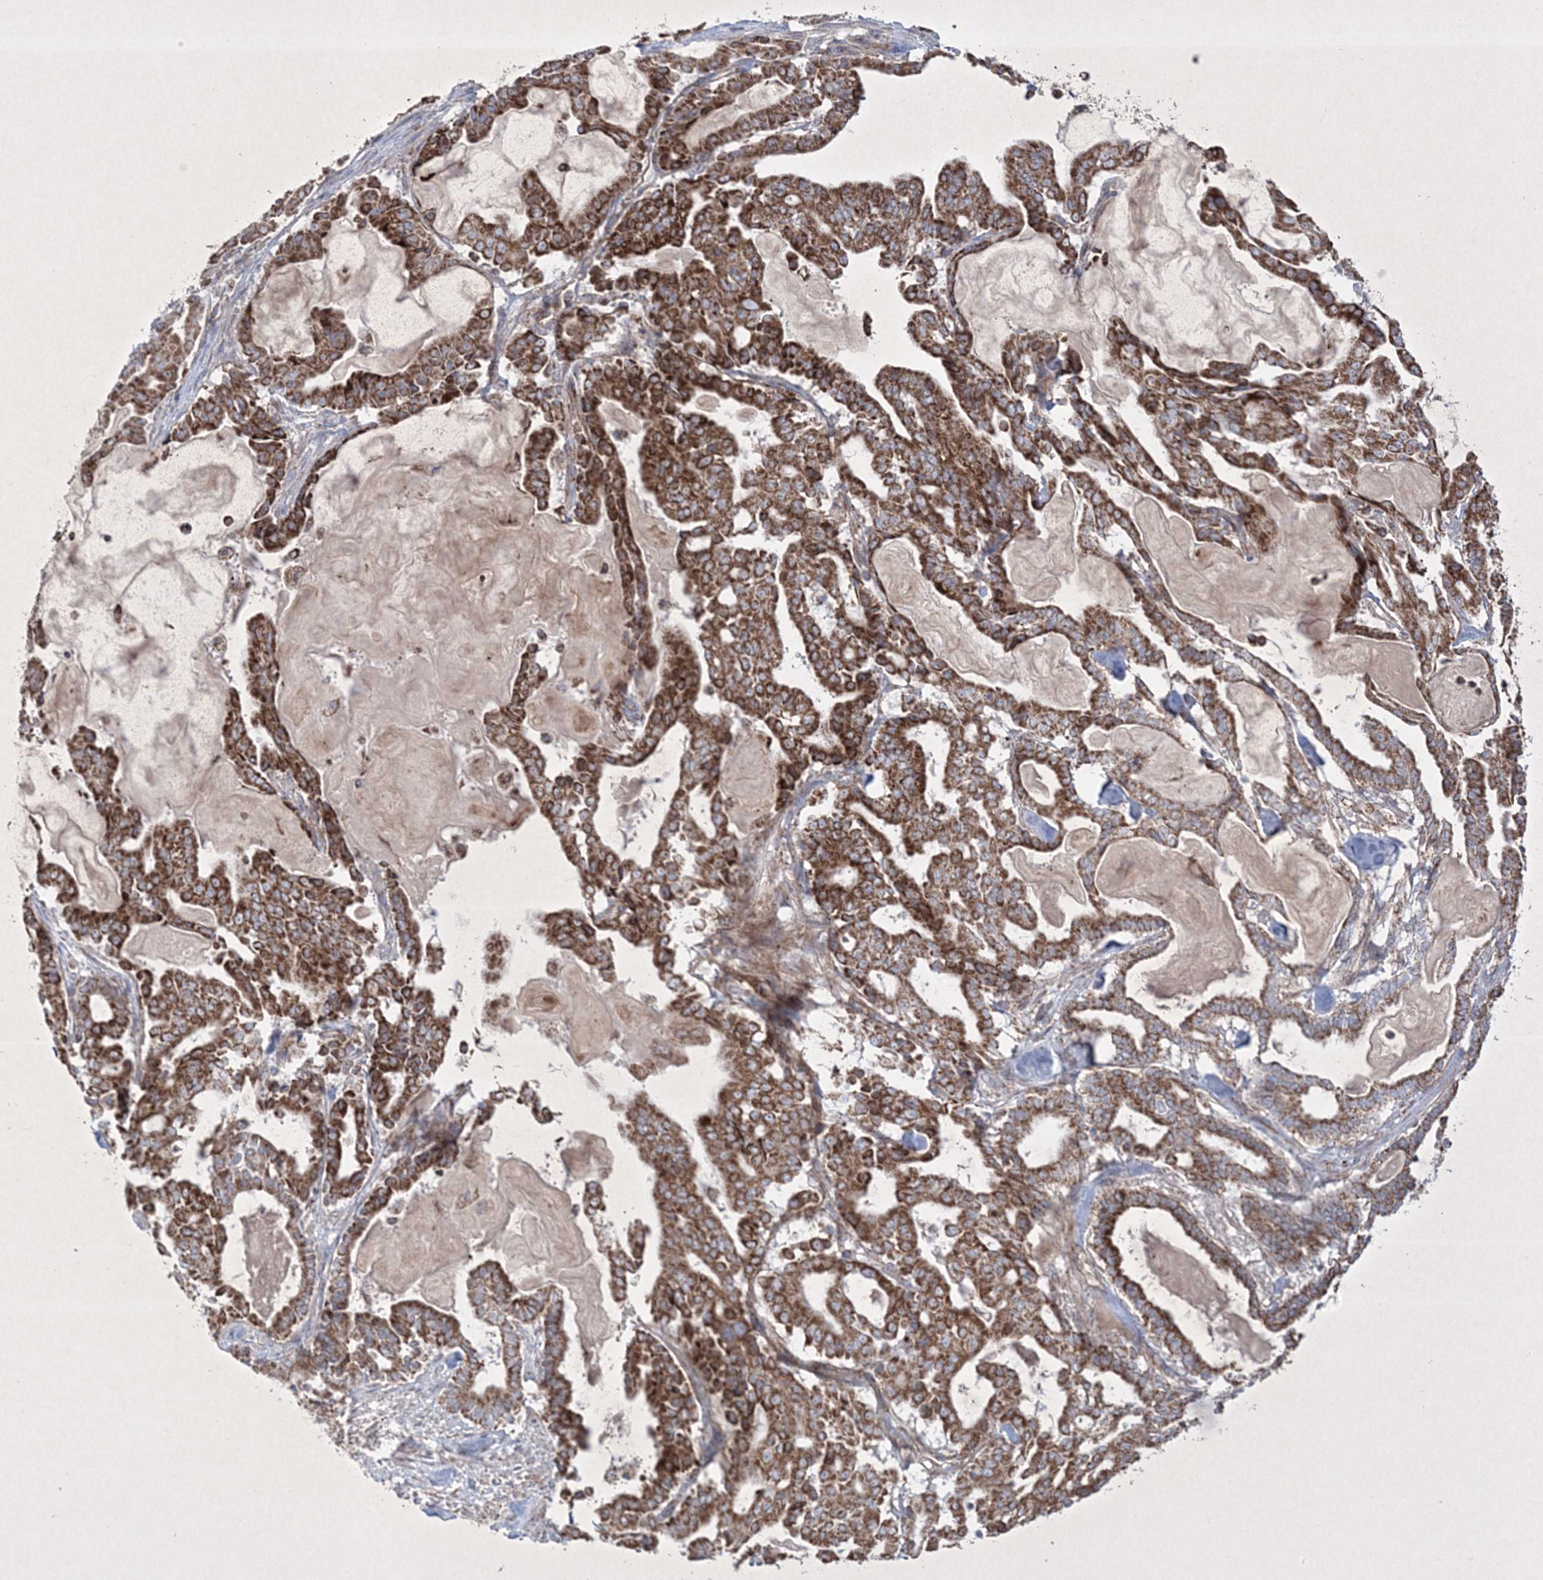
{"staining": {"intensity": "strong", "quantity": ">75%", "location": "cytoplasmic/membranous"}, "tissue": "pancreatic cancer", "cell_type": "Tumor cells", "image_type": "cancer", "snomed": [{"axis": "morphology", "description": "Adenocarcinoma, NOS"}, {"axis": "topography", "description": "Pancreas"}], "caption": "High-power microscopy captured an immunohistochemistry micrograph of pancreatic adenocarcinoma, revealing strong cytoplasmic/membranous expression in approximately >75% of tumor cells.", "gene": "RICTOR", "patient": {"sex": "male", "age": 63}}